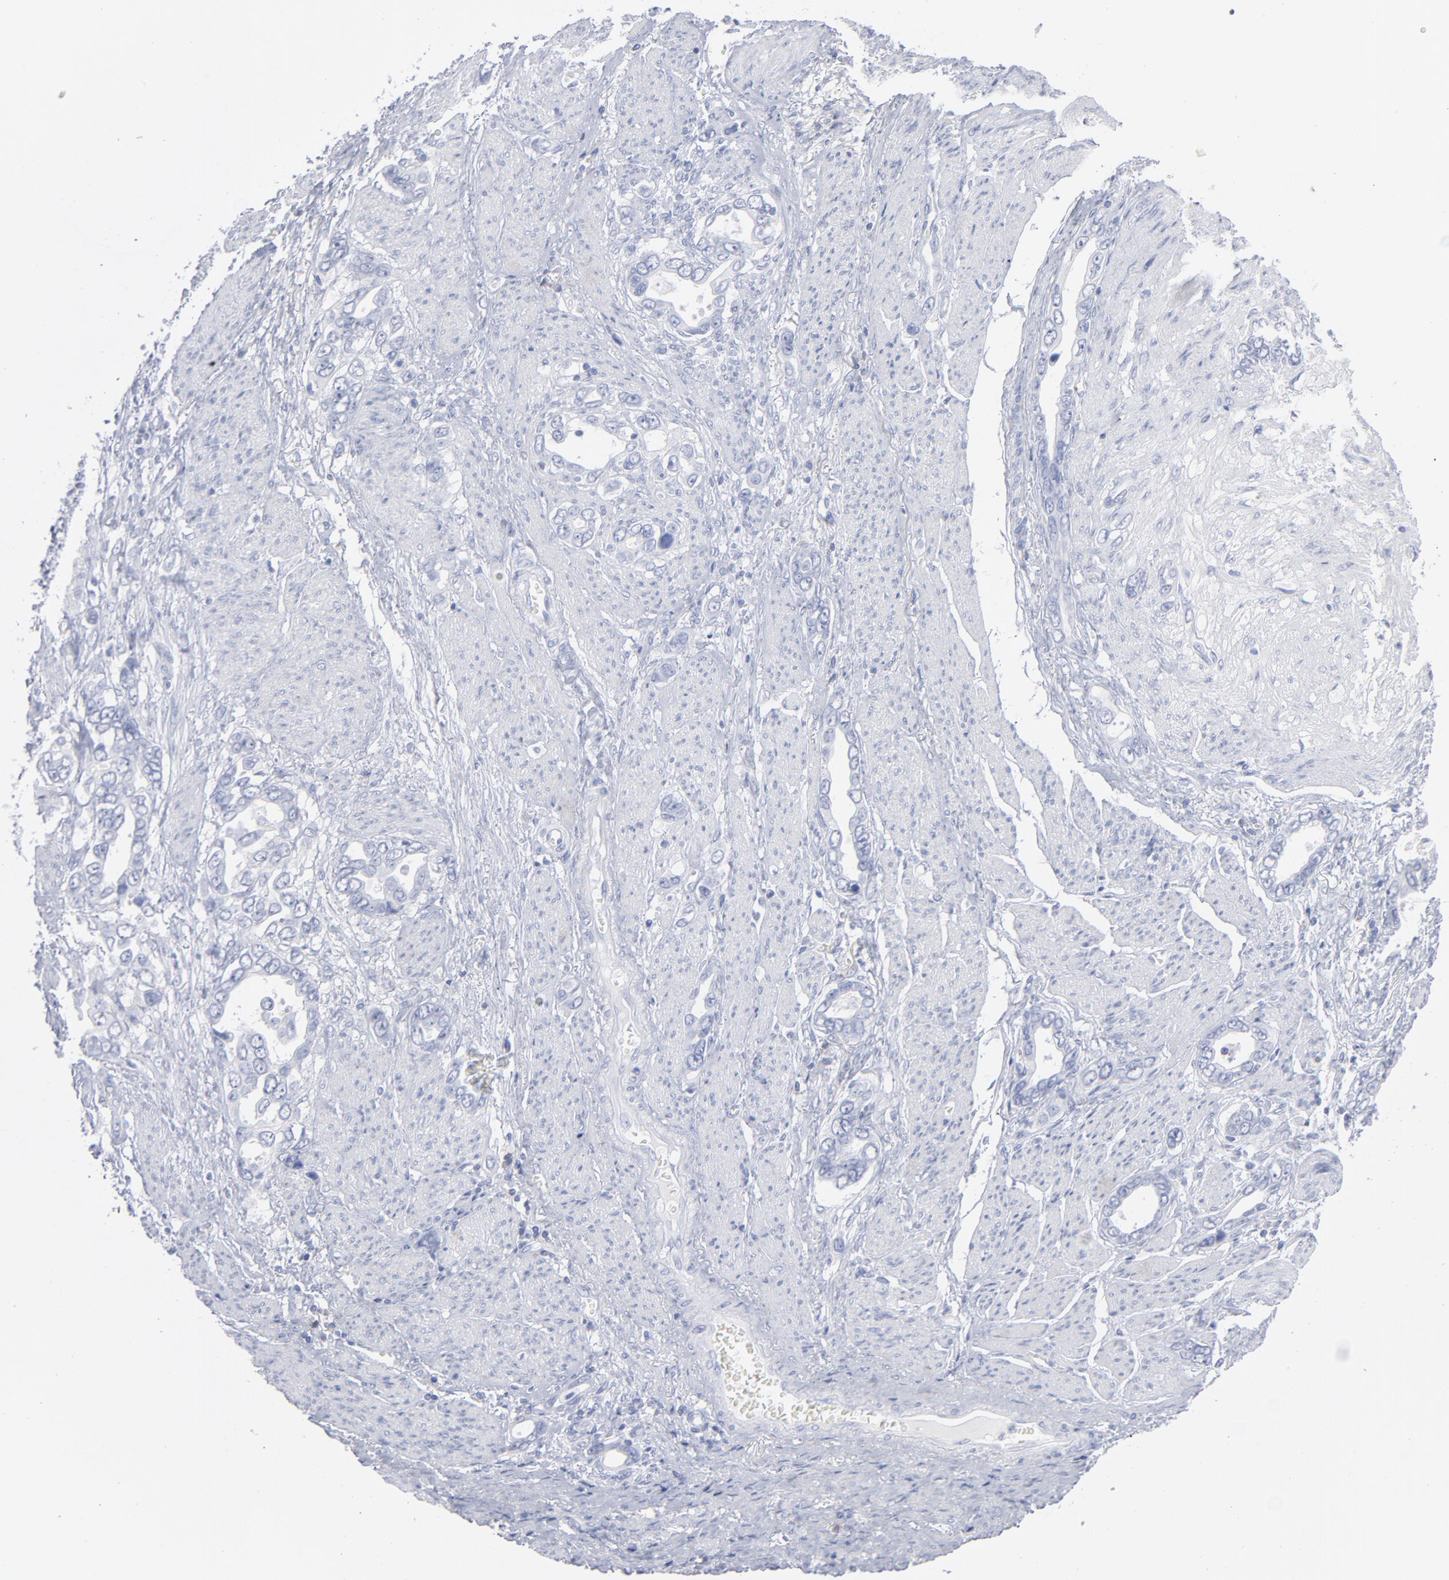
{"staining": {"intensity": "negative", "quantity": "none", "location": "none"}, "tissue": "stomach cancer", "cell_type": "Tumor cells", "image_type": "cancer", "snomed": [{"axis": "morphology", "description": "Adenocarcinoma, NOS"}, {"axis": "topography", "description": "Stomach"}], "caption": "Human adenocarcinoma (stomach) stained for a protein using IHC displays no positivity in tumor cells.", "gene": "P2RY8", "patient": {"sex": "male", "age": 78}}